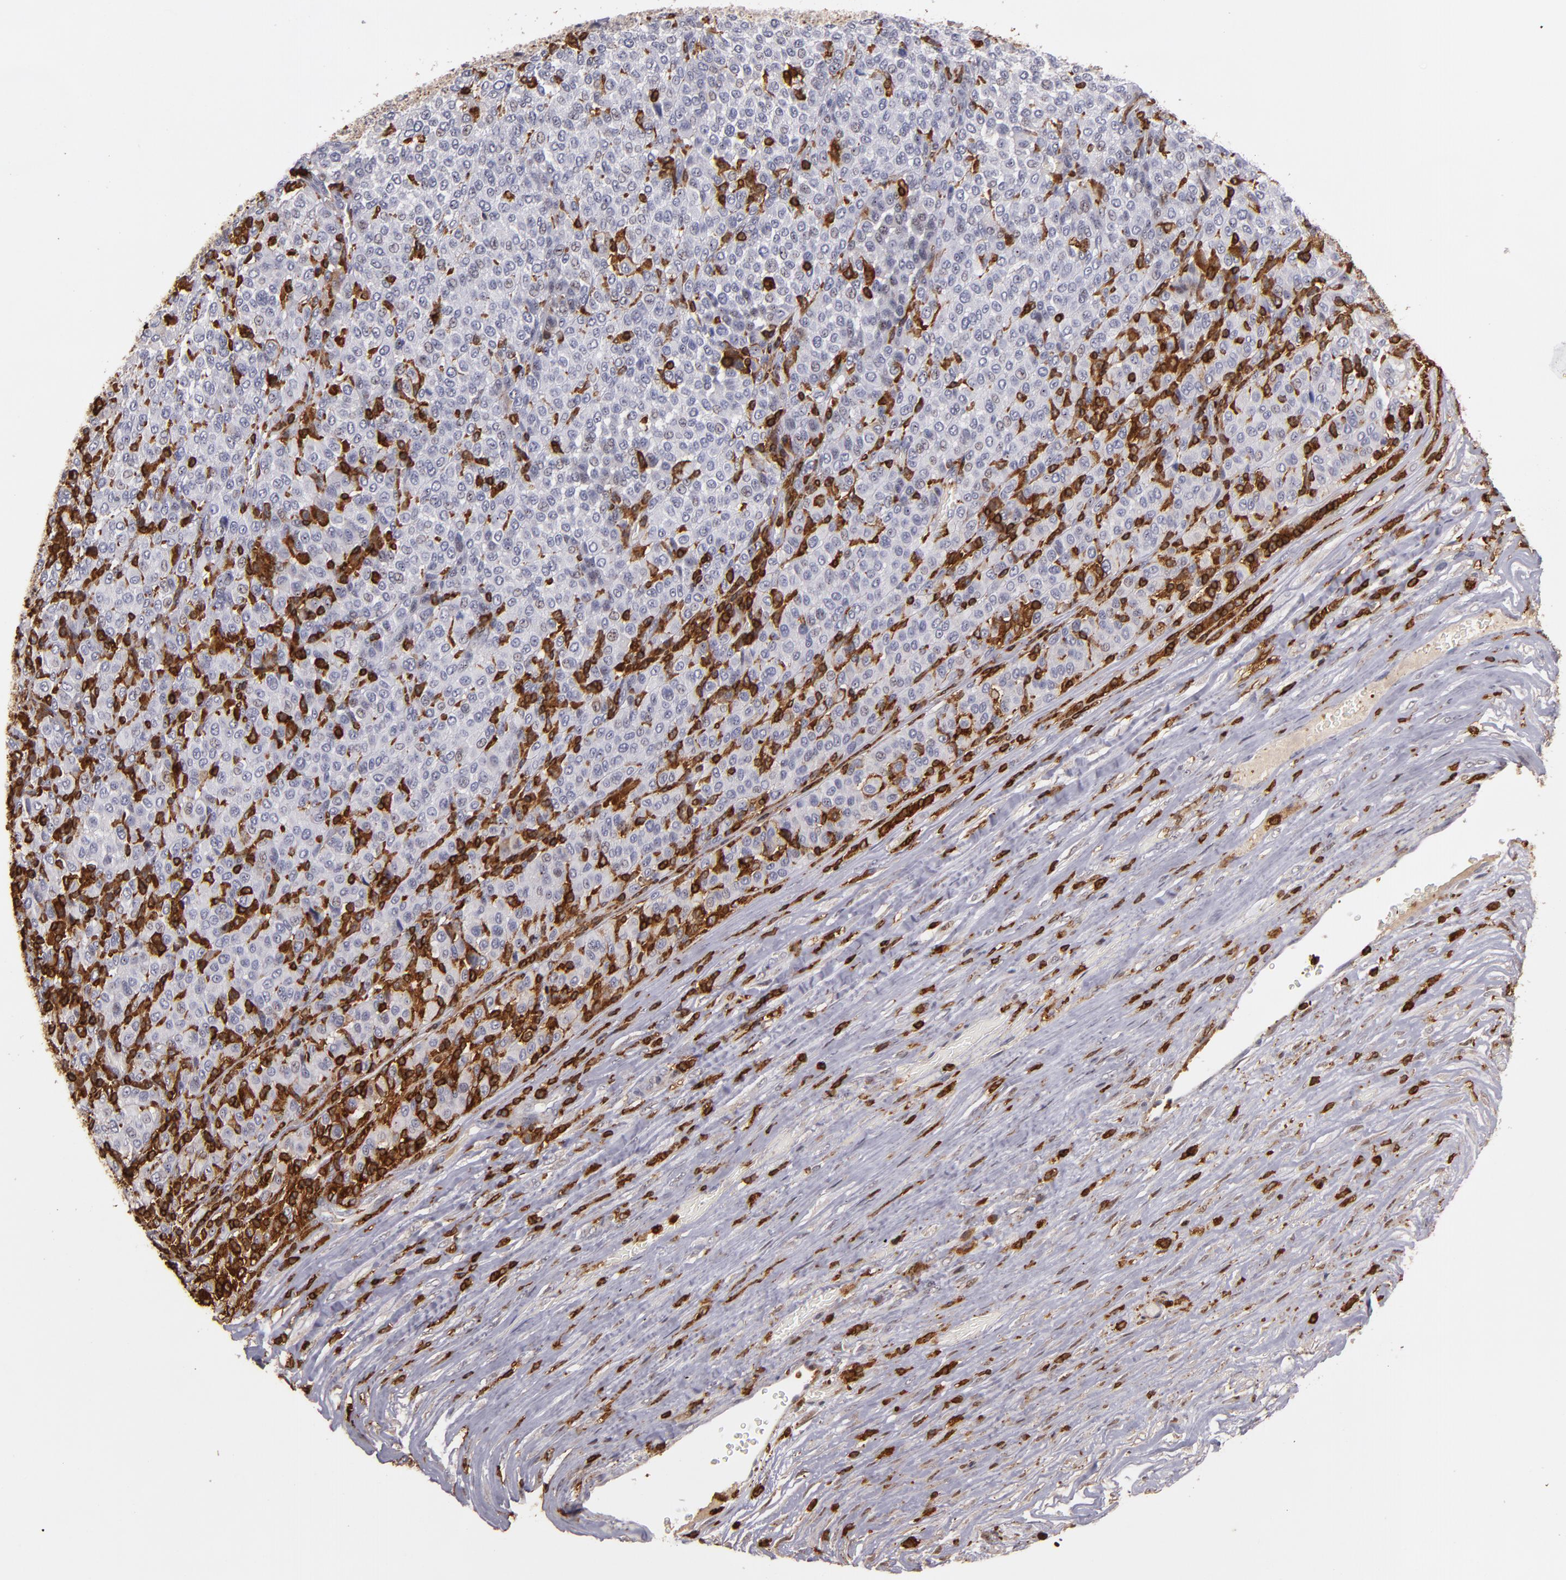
{"staining": {"intensity": "weak", "quantity": ">75%", "location": "cytoplasmic/membranous"}, "tissue": "melanoma", "cell_type": "Tumor cells", "image_type": "cancer", "snomed": [{"axis": "morphology", "description": "Malignant melanoma, Metastatic site"}, {"axis": "topography", "description": "Pancreas"}], "caption": "Malignant melanoma (metastatic site) tissue reveals weak cytoplasmic/membranous positivity in approximately >75% of tumor cells, visualized by immunohistochemistry.", "gene": "WAS", "patient": {"sex": "female", "age": 30}}